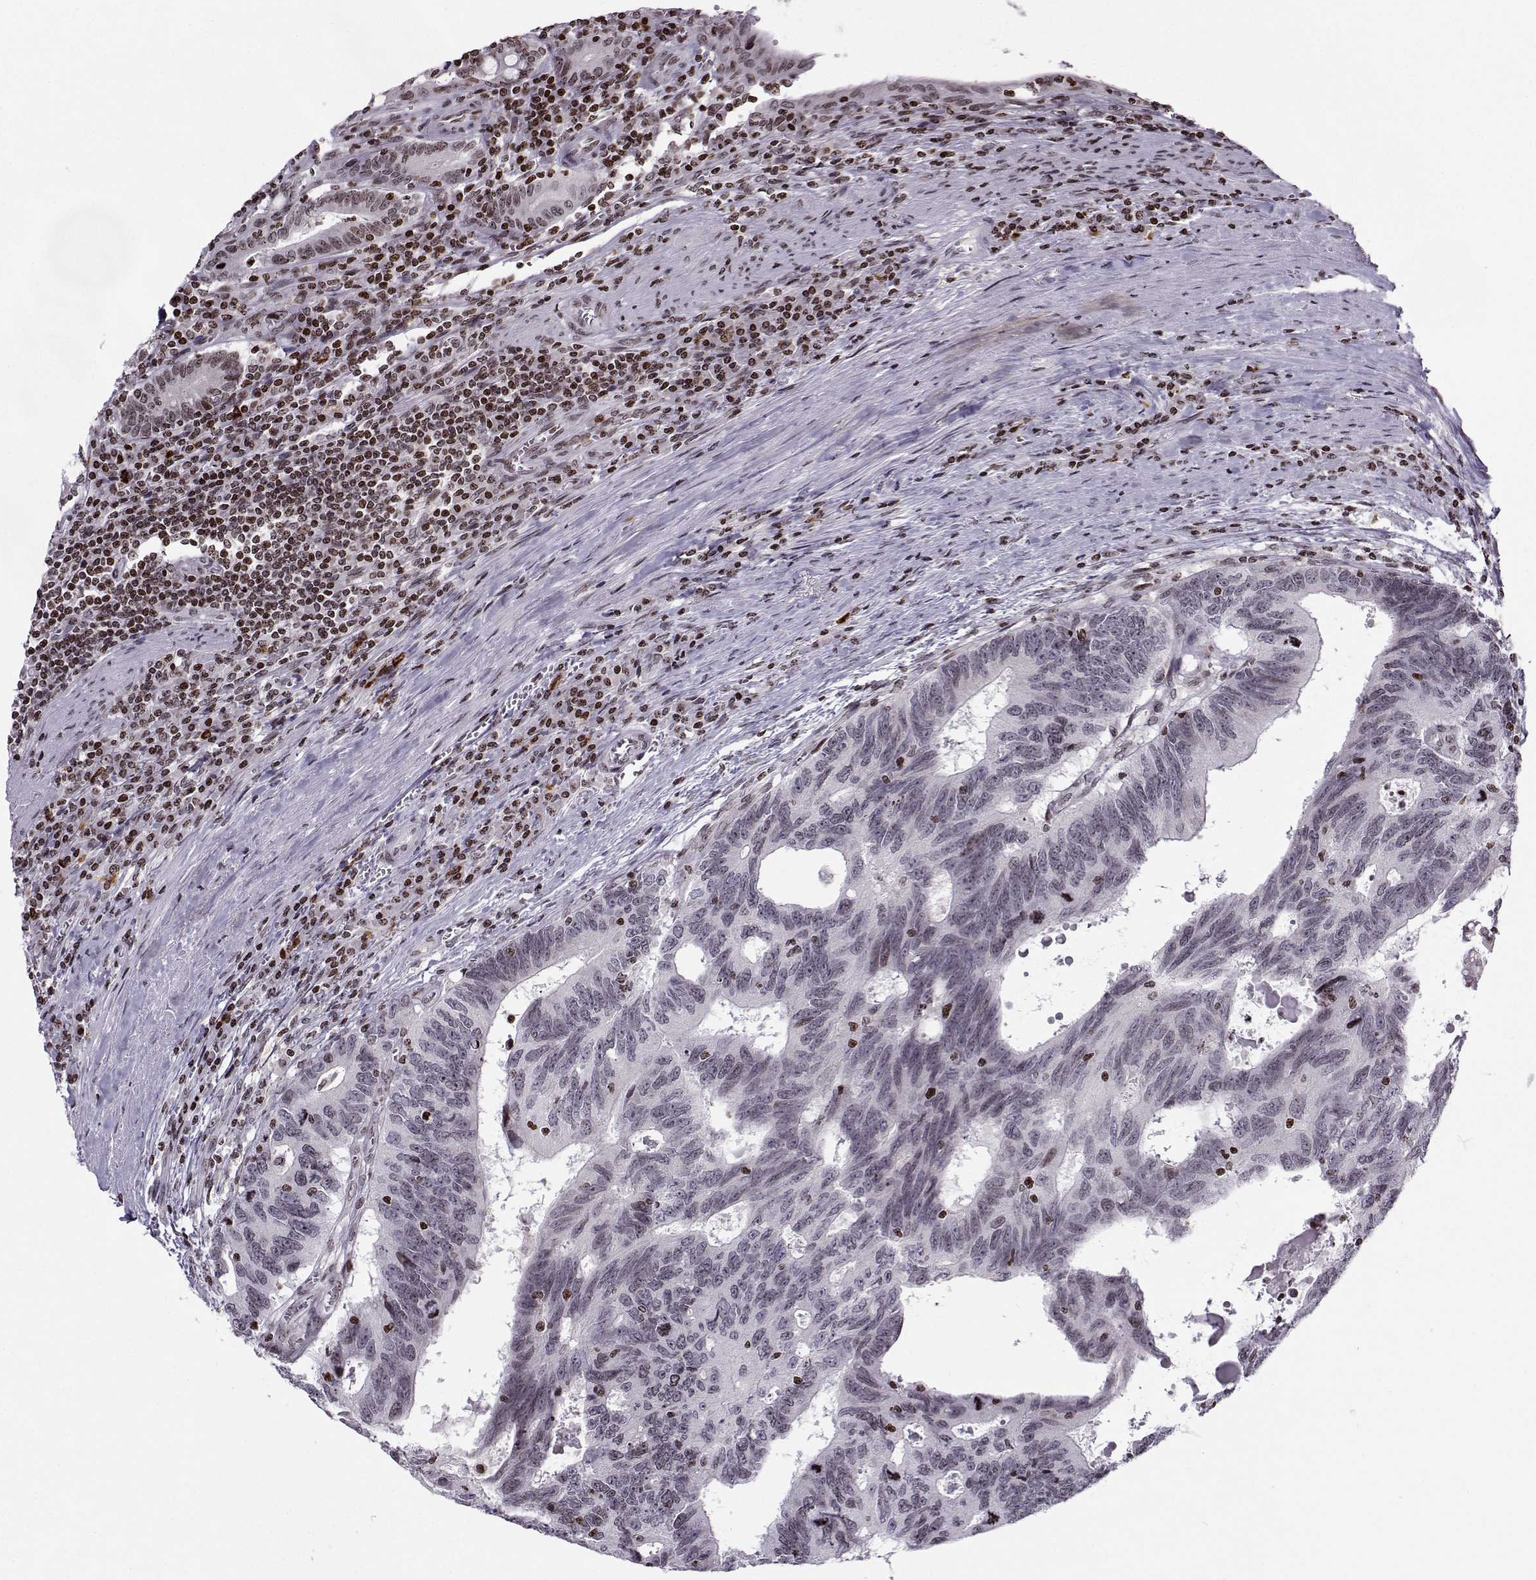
{"staining": {"intensity": "strong", "quantity": "<25%", "location": "nuclear"}, "tissue": "colorectal cancer", "cell_type": "Tumor cells", "image_type": "cancer", "snomed": [{"axis": "morphology", "description": "Adenocarcinoma, NOS"}, {"axis": "topography", "description": "Colon"}], "caption": "Protein expression analysis of colorectal cancer (adenocarcinoma) demonstrates strong nuclear staining in about <25% of tumor cells.", "gene": "ZNF19", "patient": {"sex": "female", "age": 77}}